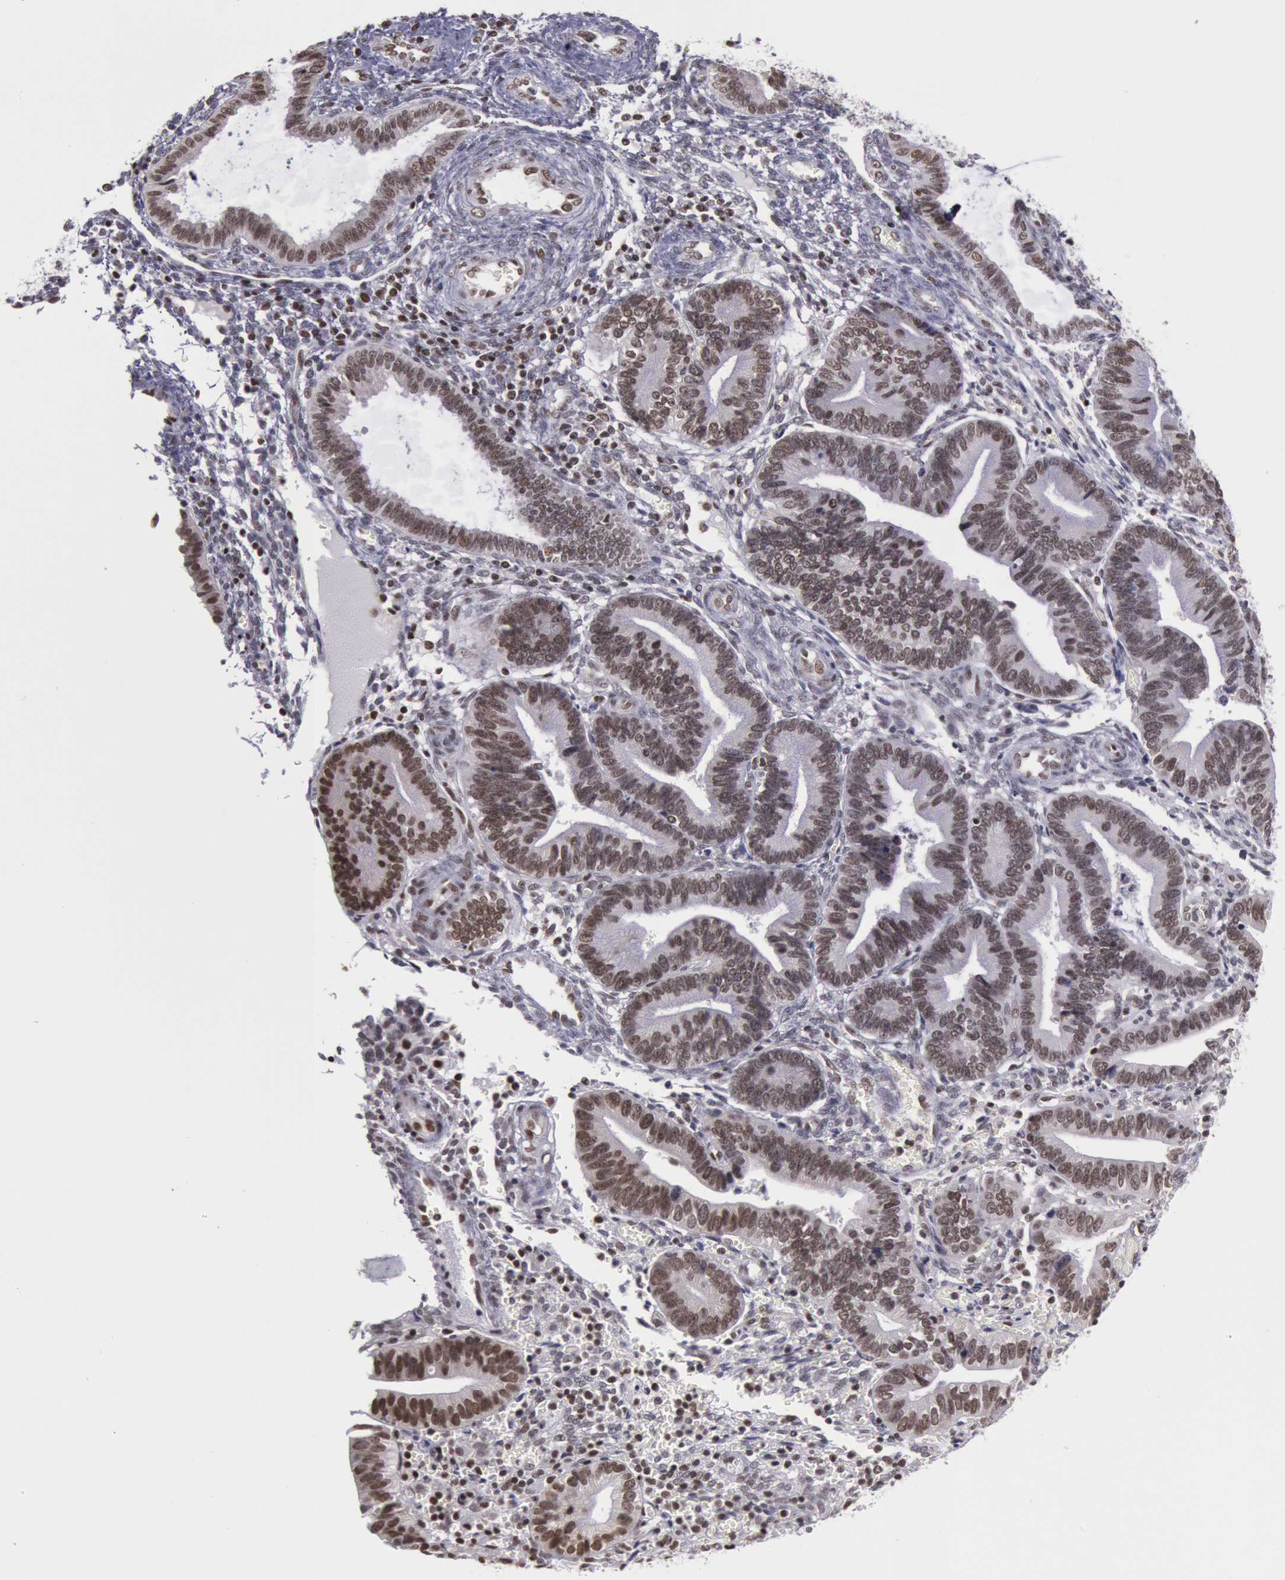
{"staining": {"intensity": "moderate", "quantity": "<25%", "location": "nuclear"}, "tissue": "endometrium", "cell_type": "Cells in endometrial stroma", "image_type": "normal", "snomed": [{"axis": "morphology", "description": "Normal tissue, NOS"}, {"axis": "topography", "description": "Endometrium"}], "caption": "Protein staining by IHC displays moderate nuclear staining in about <25% of cells in endometrial stroma in unremarkable endometrium. The protein of interest is stained brown, and the nuclei are stained in blue (DAB (3,3'-diaminobenzidine) IHC with brightfield microscopy, high magnification).", "gene": "NKAP", "patient": {"sex": "female", "age": 36}}